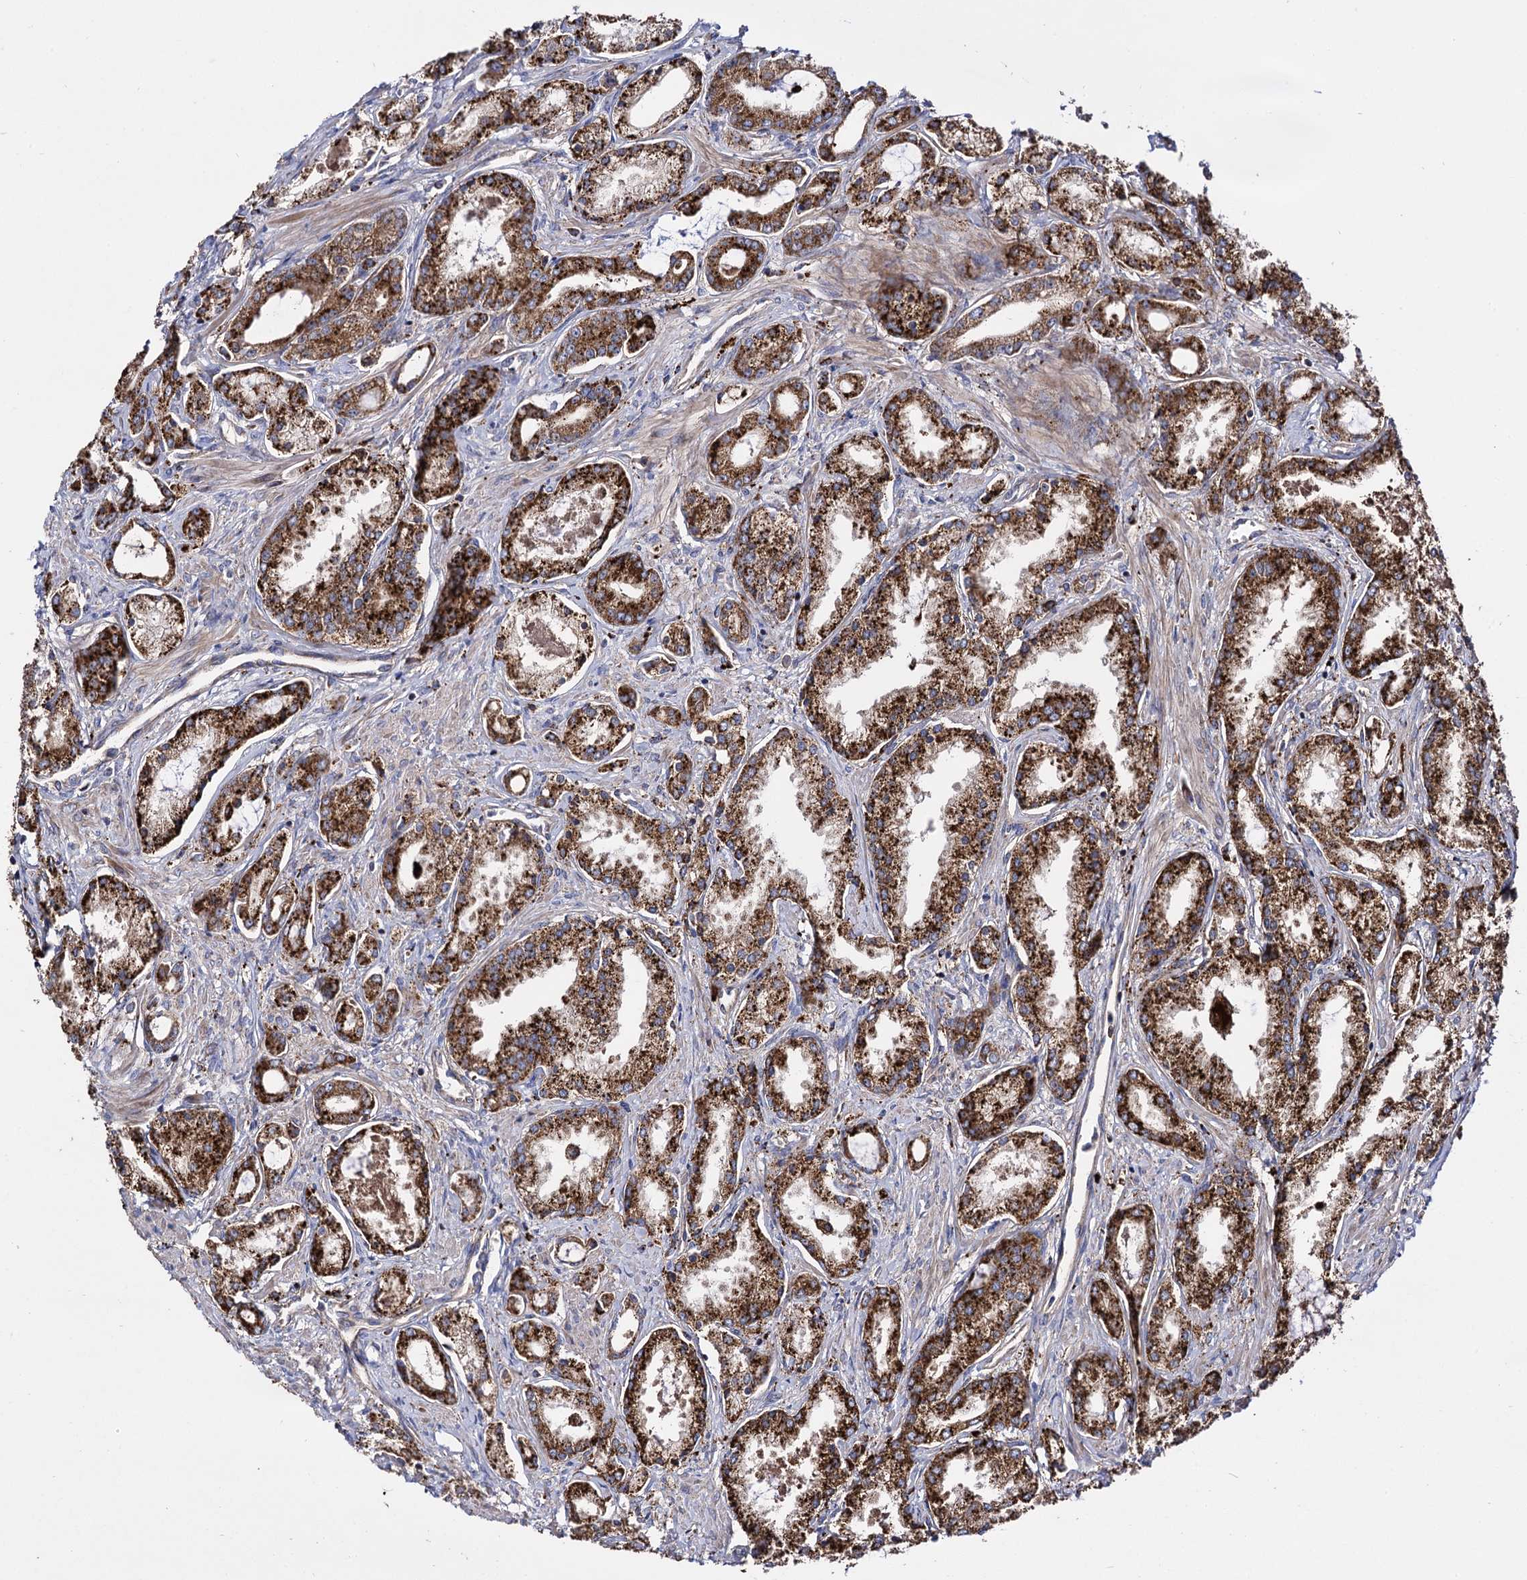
{"staining": {"intensity": "strong", "quantity": ">75%", "location": "cytoplasmic/membranous"}, "tissue": "prostate cancer", "cell_type": "Tumor cells", "image_type": "cancer", "snomed": [{"axis": "morphology", "description": "Adenocarcinoma, Low grade"}, {"axis": "topography", "description": "Prostate"}], "caption": "A brown stain shows strong cytoplasmic/membranous positivity of a protein in prostate adenocarcinoma (low-grade) tumor cells.", "gene": "IQCH", "patient": {"sex": "male", "age": 68}}